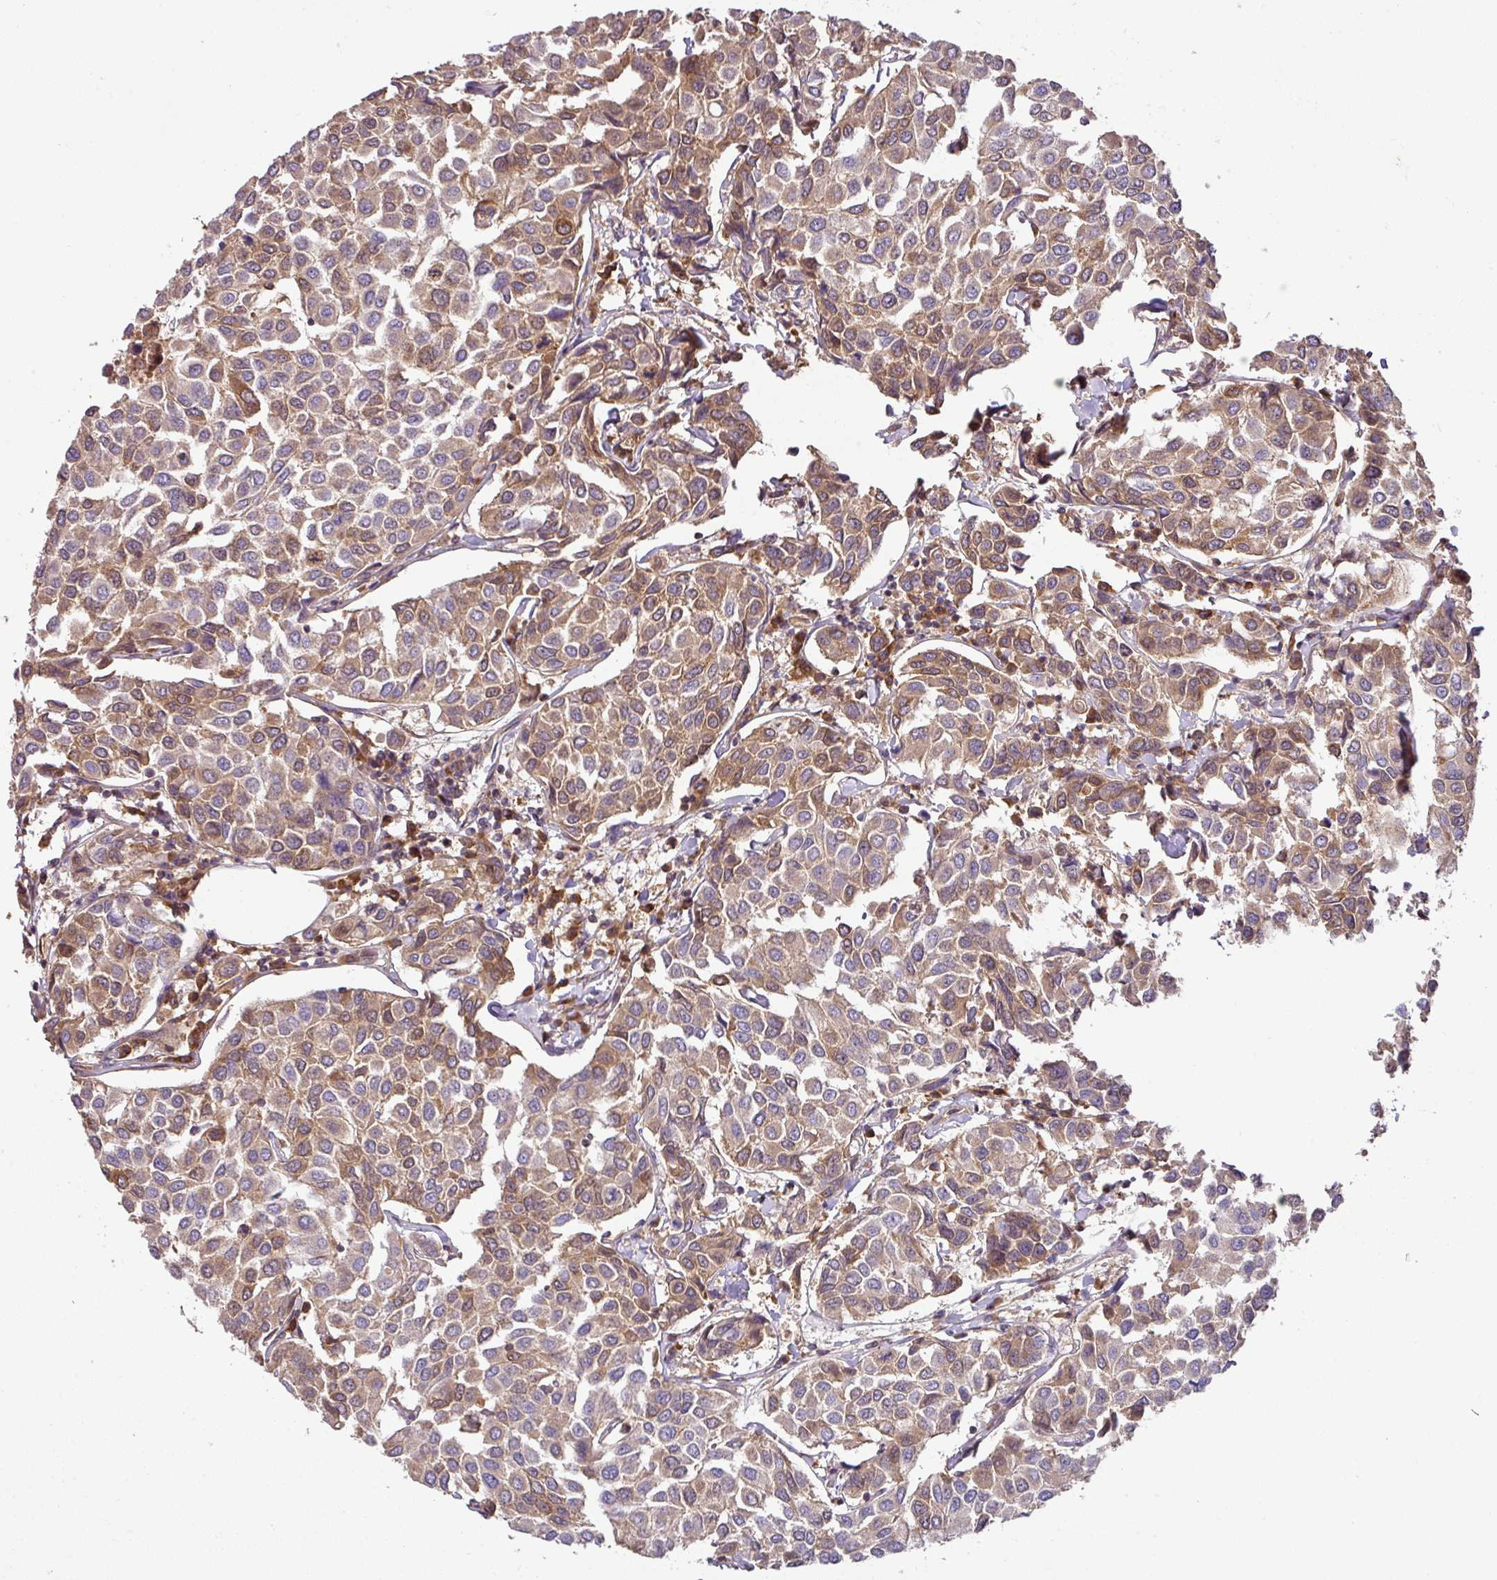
{"staining": {"intensity": "moderate", "quantity": ">75%", "location": "cytoplasmic/membranous"}, "tissue": "breast cancer", "cell_type": "Tumor cells", "image_type": "cancer", "snomed": [{"axis": "morphology", "description": "Duct carcinoma"}, {"axis": "topography", "description": "Breast"}], "caption": "A brown stain labels moderate cytoplasmic/membranous staining of a protein in breast cancer (invasive ductal carcinoma) tumor cells.", "gene": "GSPT1", "patient": {"sex": "female", "age": 55}}